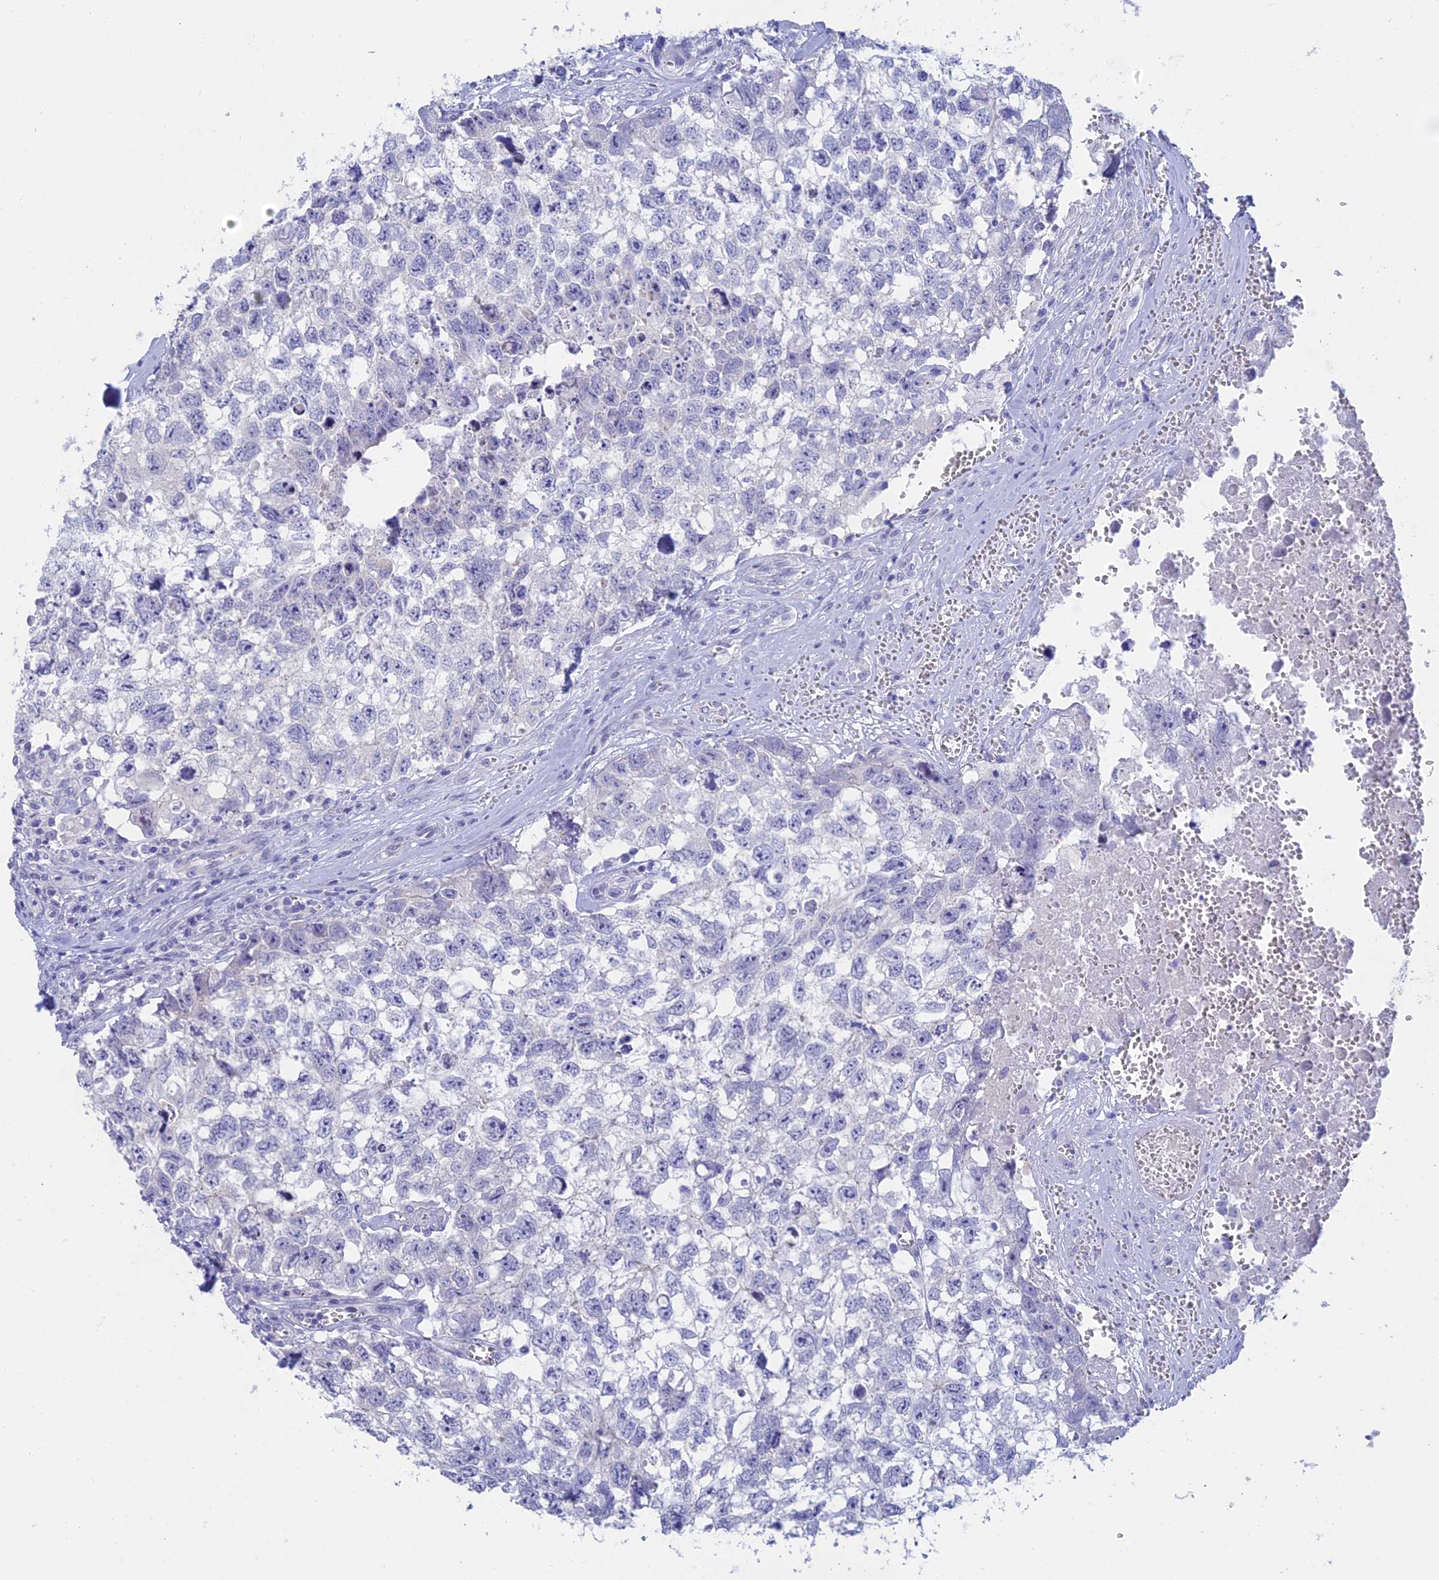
{"staining": {"intensity": "negative", "quantity": "none", "location": "none"}, "tissue": "testis cancer", "cell_type": "Tumor cells", "image_type": "cancer", "snomed": [{"axis": "morphology", "description": "Seminoma, NOS"}, {"axis": "morphology", "description": "Carcinoma, Embryonal, NOS"}, {"axis": "topography", "description": "Testis"}], "caption": "High magnification brightfield microscopy of testis cancer stained with DAB (3,3'-diaminobenzidine) (brown) and counterstained with hematoxylin (blue): tumor cells show no significant positivity.", "gene": "BTBD19", "patient": {"sex": "male", "age": 29}}